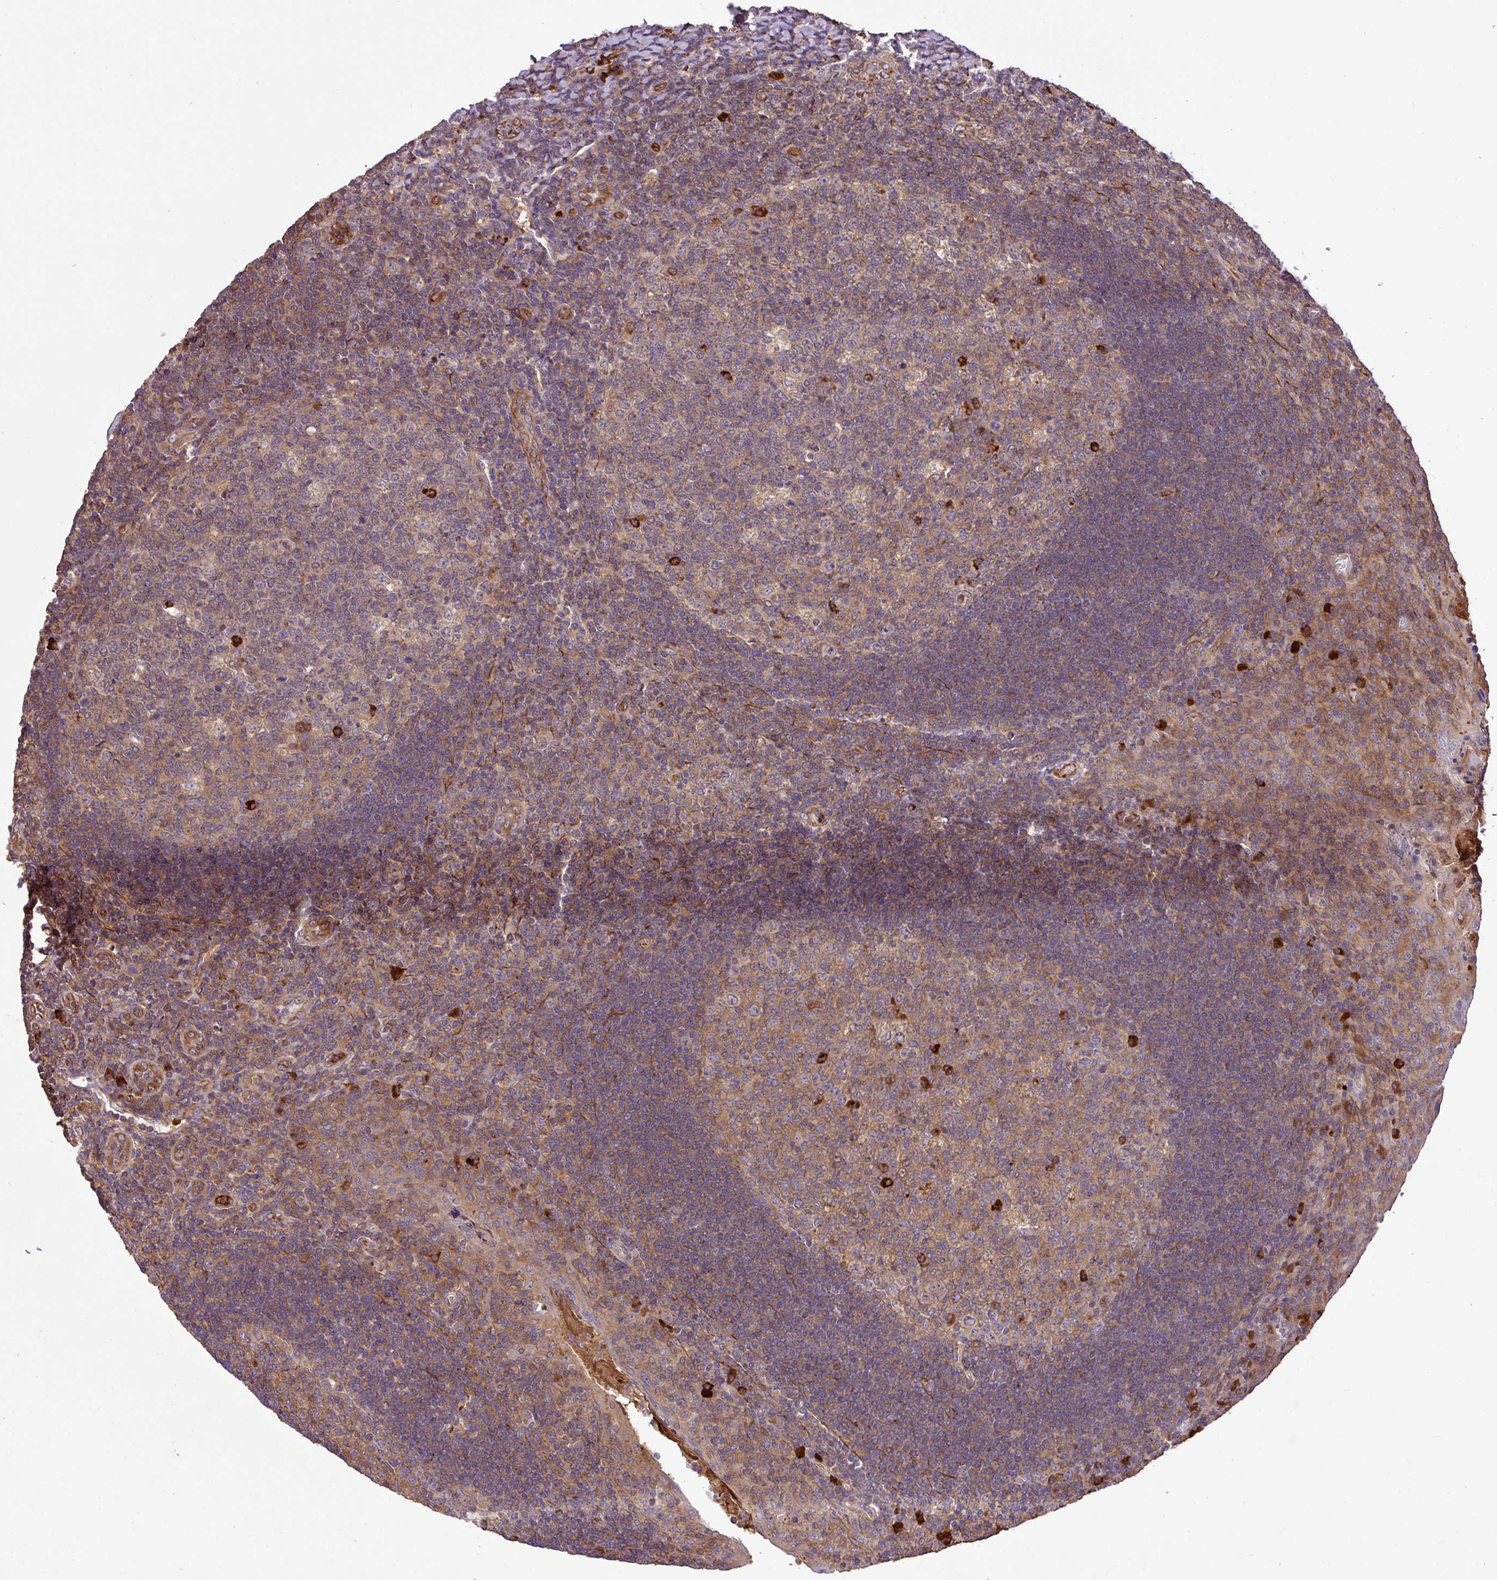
{"staining": {"intensity": "strong", "quantity": "<25%", "location": "cytoplasmic/membranous"}, "tissue": "tonsil", "cell_type": "Germinal center cells", "image_type": "normal", "snomed": [{"axis": "morphology", "description": "Normal tissue, NOS"}, {"axis": "topography", "description": "Tonsil"}], "caption": "Immunohistochemical staining of unremarkable human tonsil shows strong cytoplasmic/membranous protein expression in about <25% of germinal center cells. The staining is performed using DAB (3,3'-diaminobenzidine) brown chromogen to label protein expression. The nuclei are counter-stained blue using hematoxylin.", "gene": "ZNF266", "patient": {"sex": "male", "age": 17}}